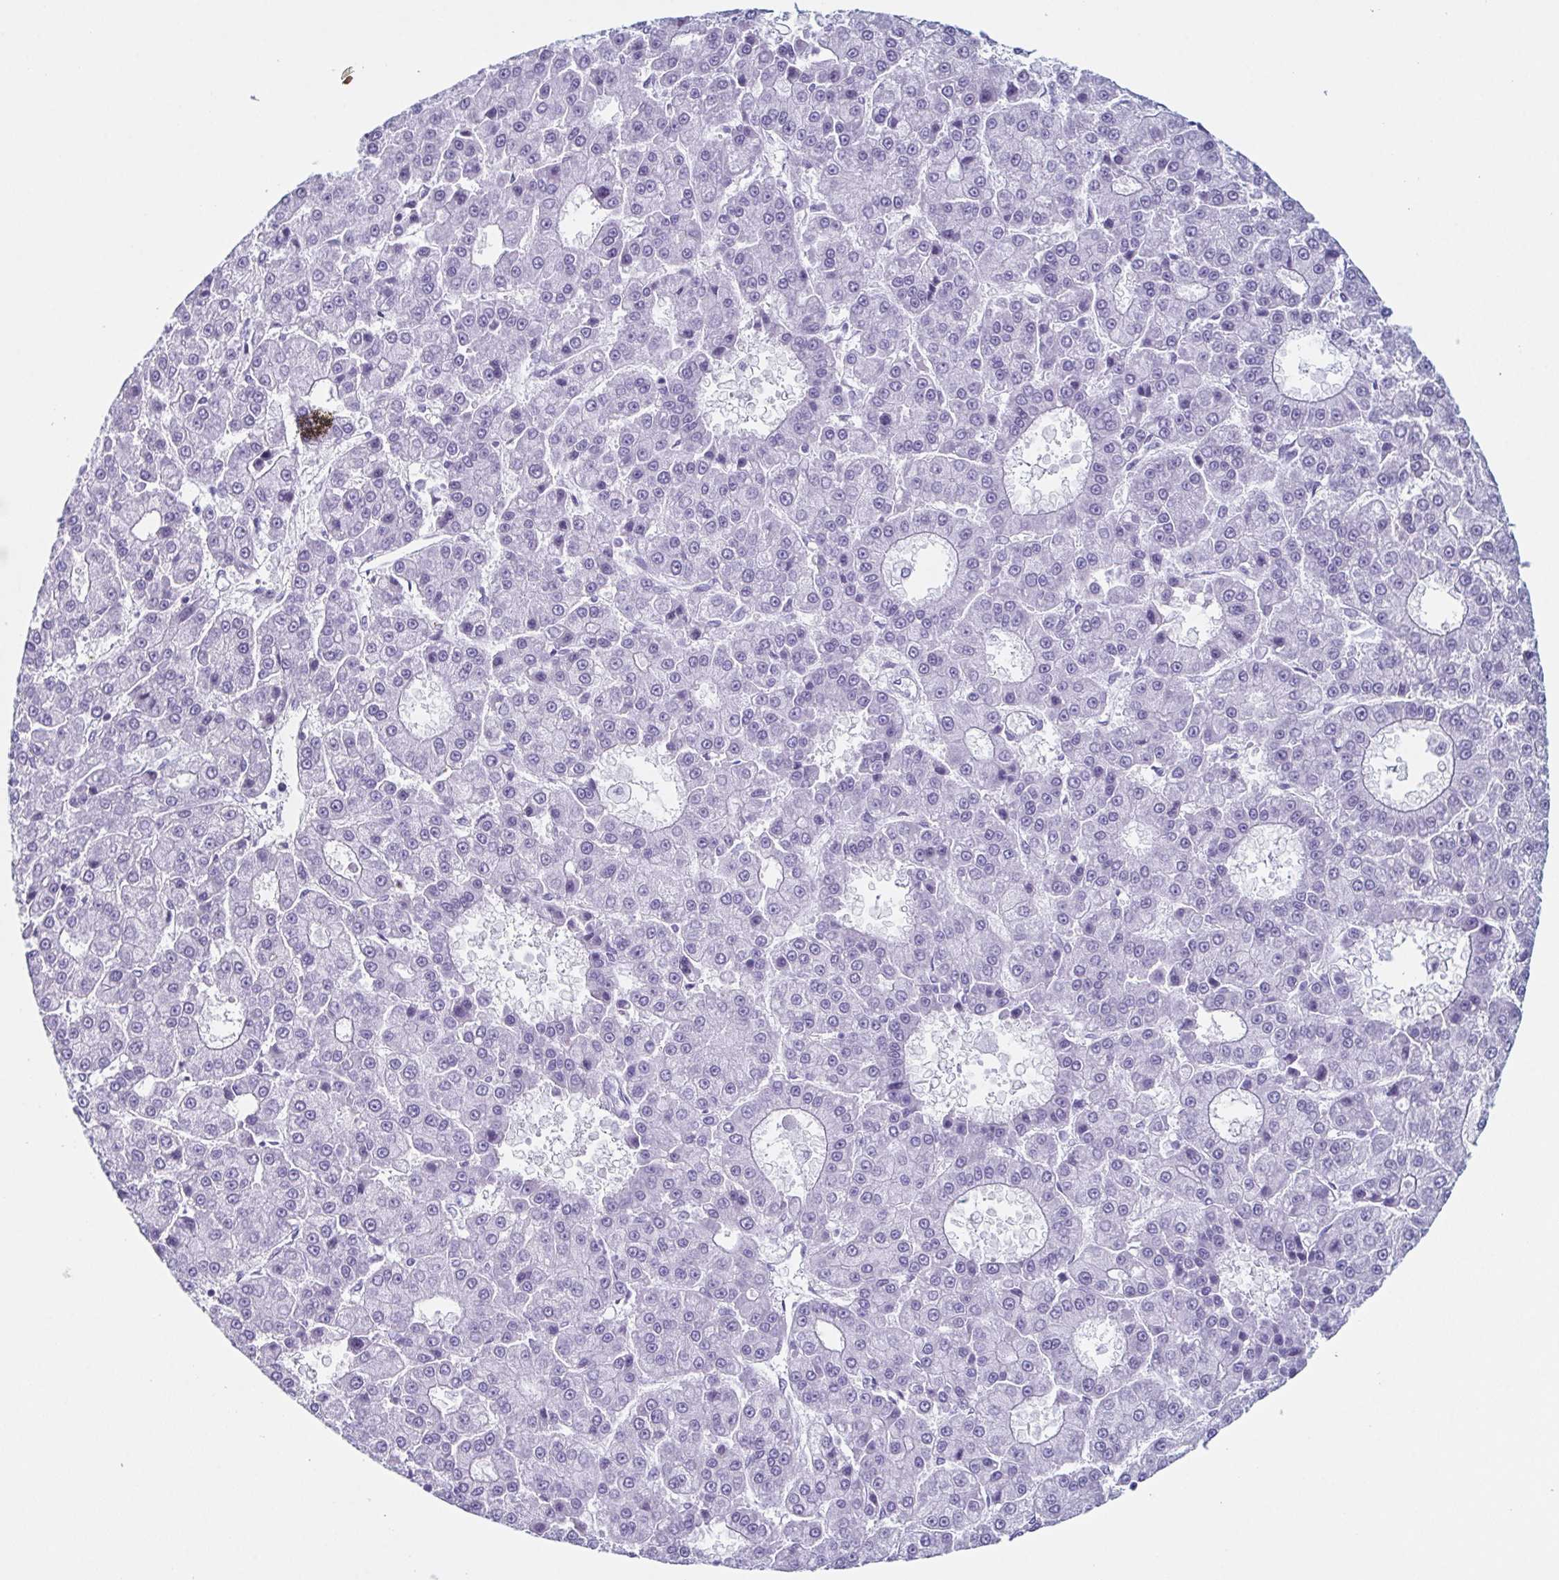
{"staining": {"intensity": "negative", "quantity": "none", "location": "none"}, "tissue": "liver cancer", "cell_type": "Tumor cells", "image_type": "cancer", "snomed": [{"axis": "morphology", "description": "Carcinoma, Hepatocellular, NOS"}, {"axis": "topography", "description": "Liver"}], "caption": "High power microscopy micrograph of an immunohistochemistry photomicrograph of liver cancer (hepatocellular carcinoma), revealing no significant positivity in tumor cells.", "gene": "ENKUR", "patient": {"sex": "male", "age": 70}}